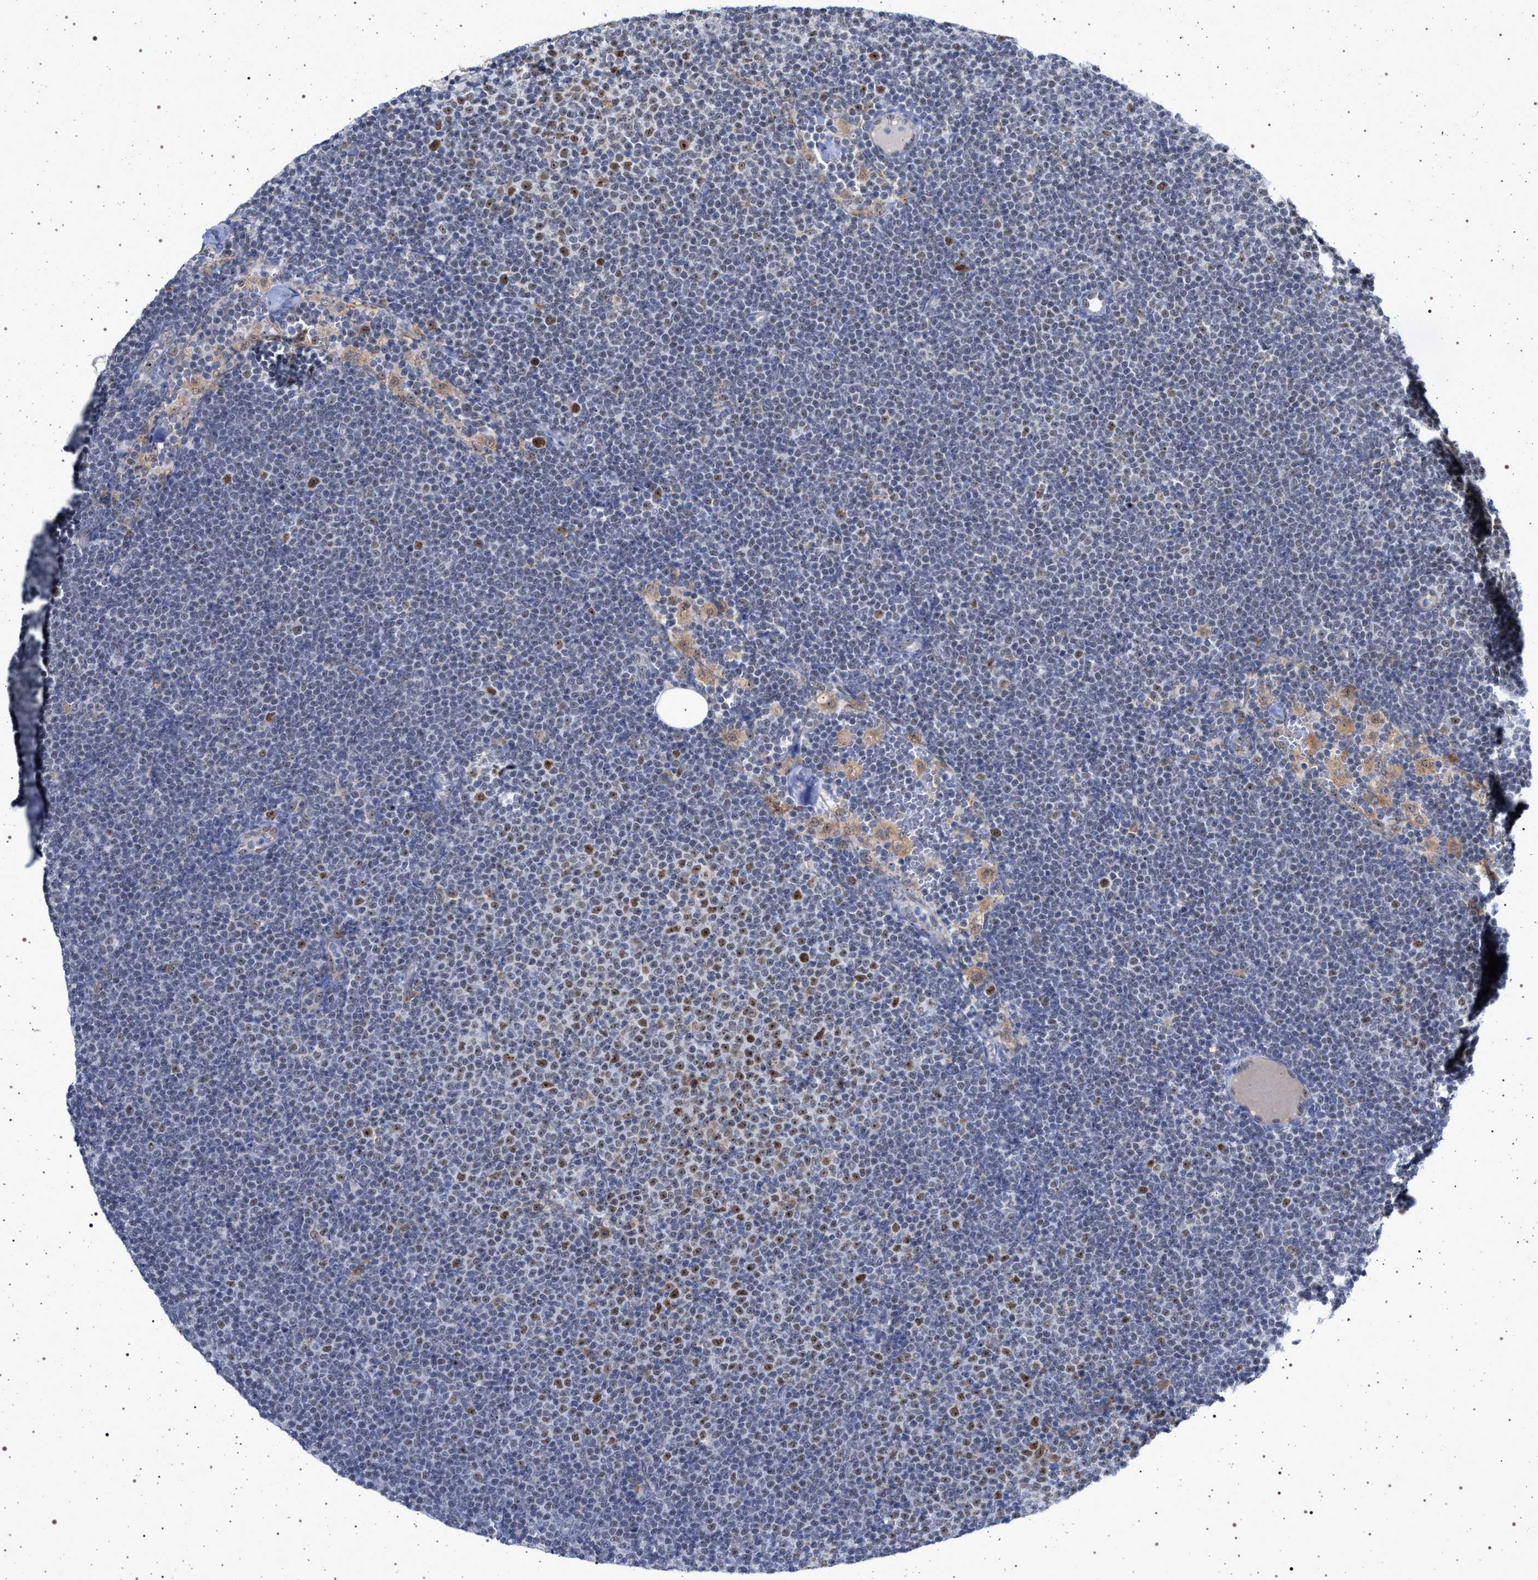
{"staining": {"intensity": "strong", "quantity": "<25%", "location": "nuclear"}, "tissue": "lymphoma", "cell_type": "Tumor cells", "image_type": "cancer", "snomed": [{"axis": "morphology", "description": "Malignant lymphoma, non-Hodgkin's type, Low grade"}, {"axis": "topography", "description": "Lymph node"}], "caption": "IHC of malignant lymphoma, non-Hodgkin's type (low-grade) displays medium levels of strong nuclear positivity in about <25% of tumor cells.", "gene": "ELAC2", "patient": {"sex": "female", "age": 53}}